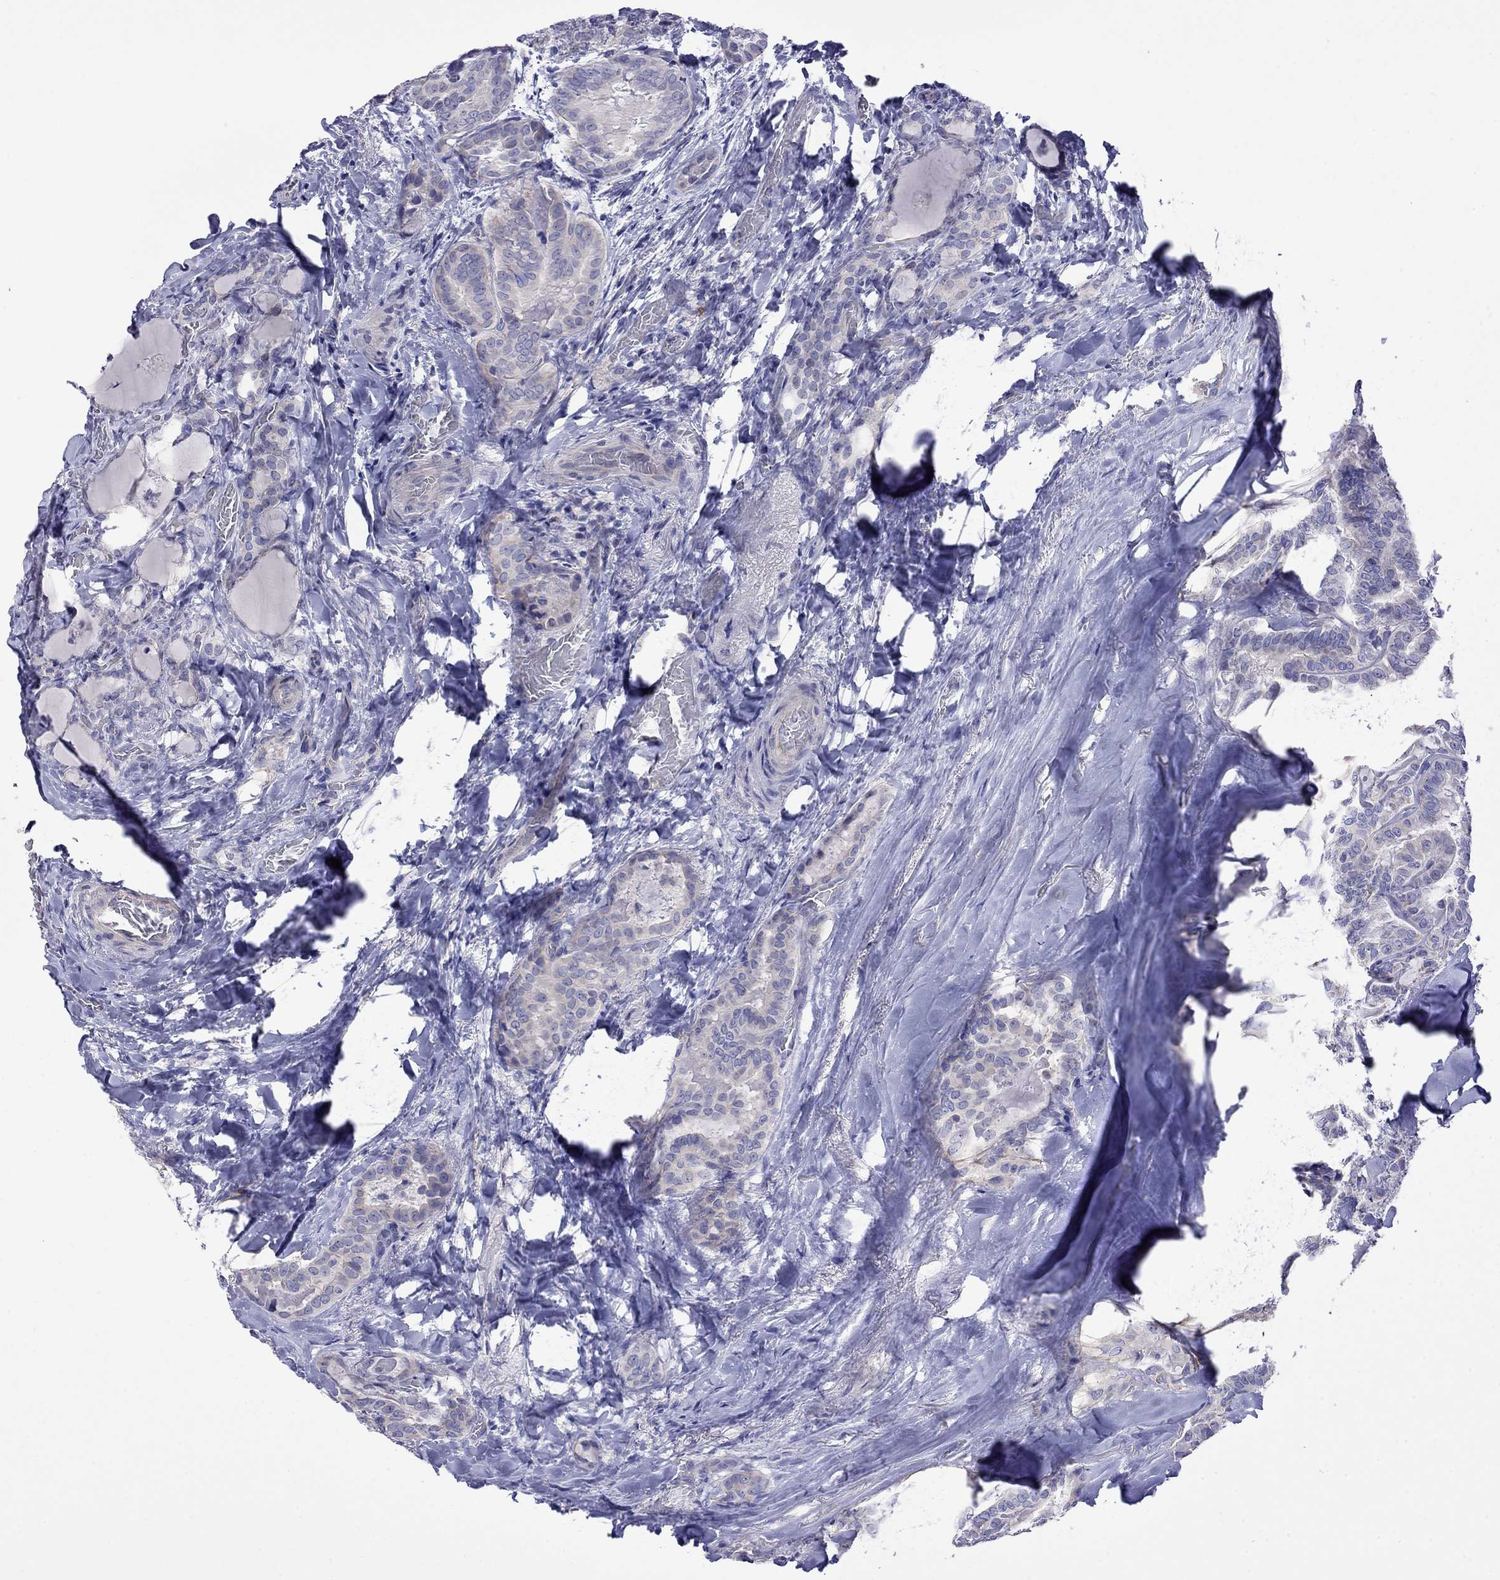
{"staining": {"intensity": "negative", "quantity": "none", "location": "none"}, "tissue": "thyroid cancer", "cell_type": "Tumor cells", "image_type": "cancer", "snomed": [{"axis": "morphology", "description": "Papillary adenocarcinoma, NOS"}, {"axis": "topography", "description": "Thyroid gland"}], "caption": "The histopathology image shows no significant positivity in tumor cells of papillary adenocarcinoma (thyroid).", "gene": "STAR", "patient": {"sex": "female", "age": 39}}